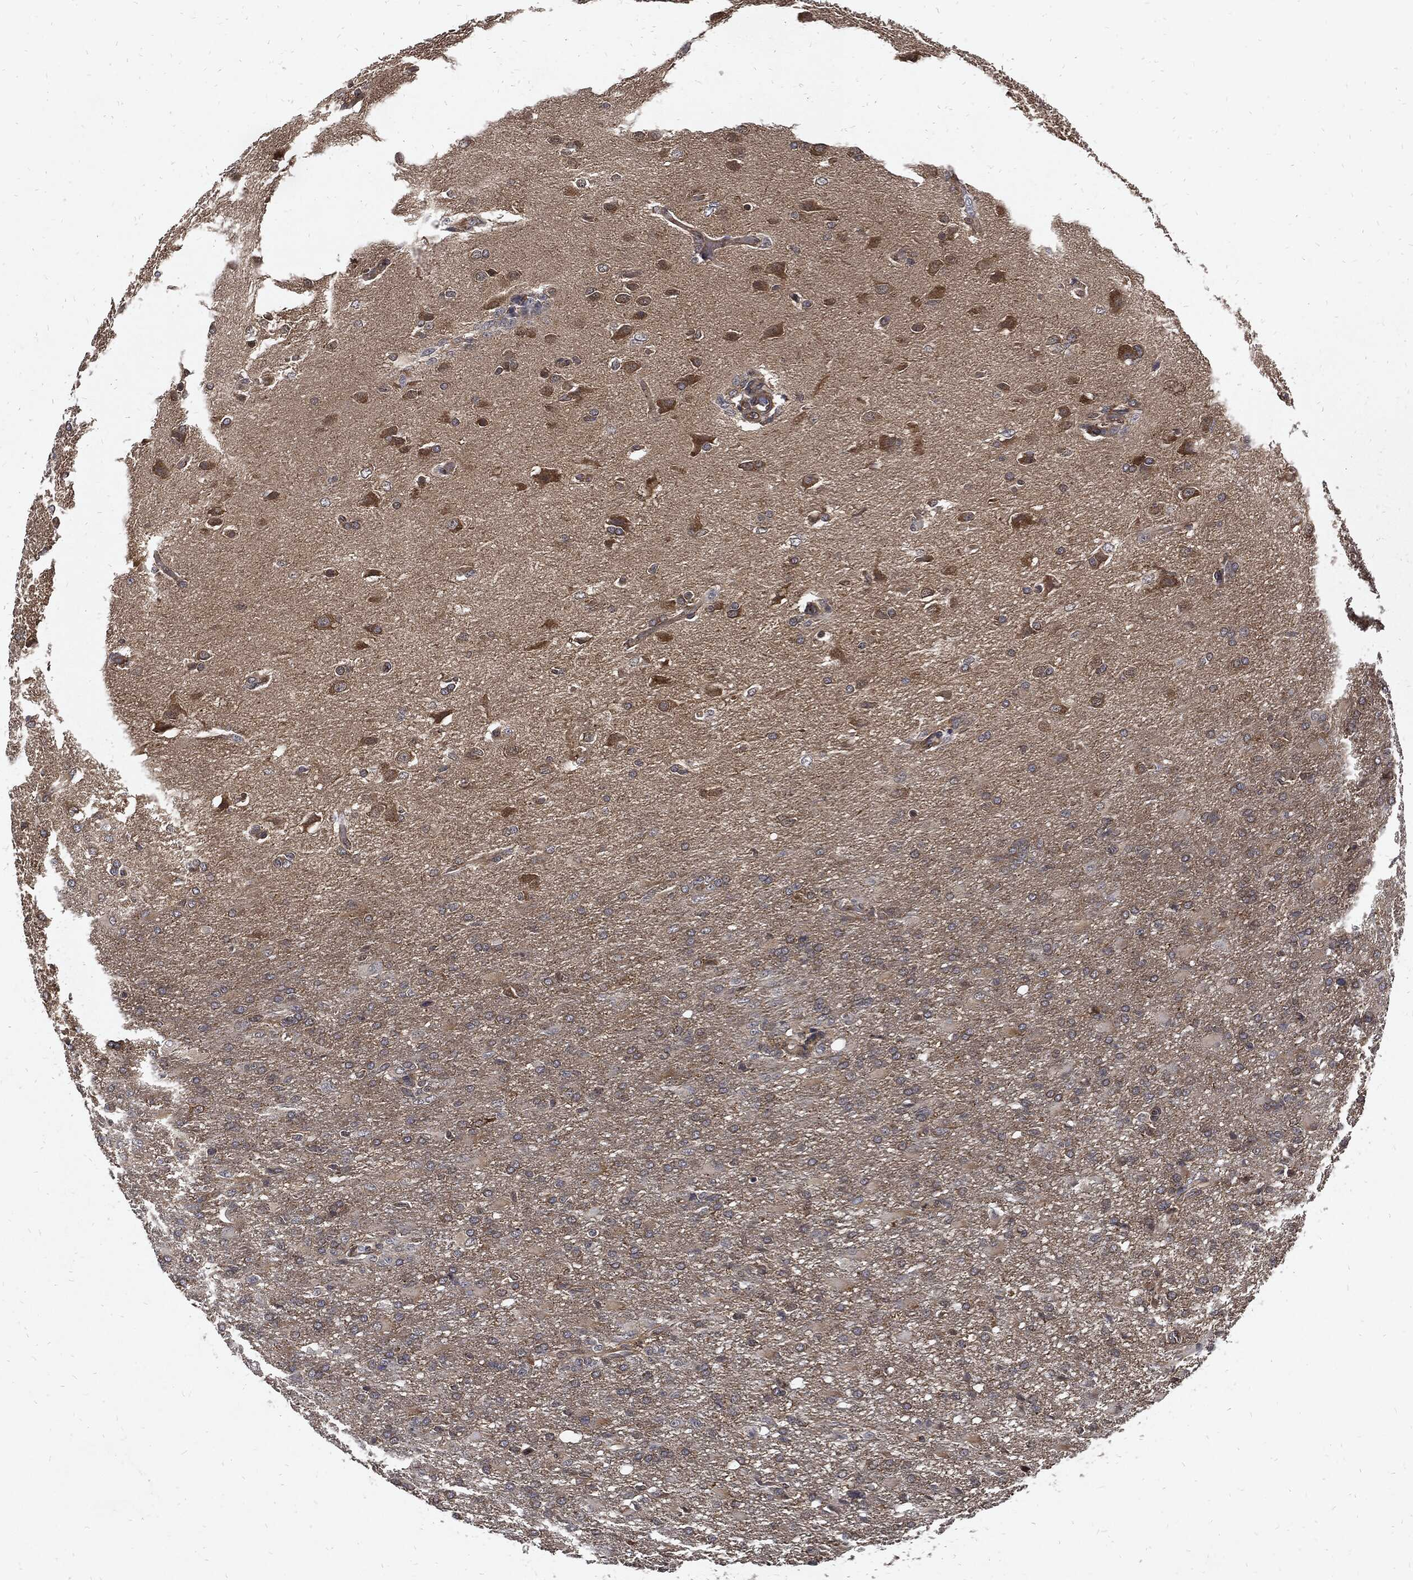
{"staining": {"intensity": "strong", "quantity": "<25%", "location": "cytoplasmic/membranous"}, "tissue": "glioma", "cell_type": "Tumor cells", "image_type": "cancer", "snomed": [{"axis": "morphology", "description": "Glioma, malignant, High grade"}, {"axis": "topography", "description": "Brain"}], "caption": "Glioma stained with a brown dye demonstrates strong cytoplasmic/membranous positive positivity in approximately <25% of tumor cells.", "gene": "DCTN1", "patient": {"sex": "male", "age": 68}}